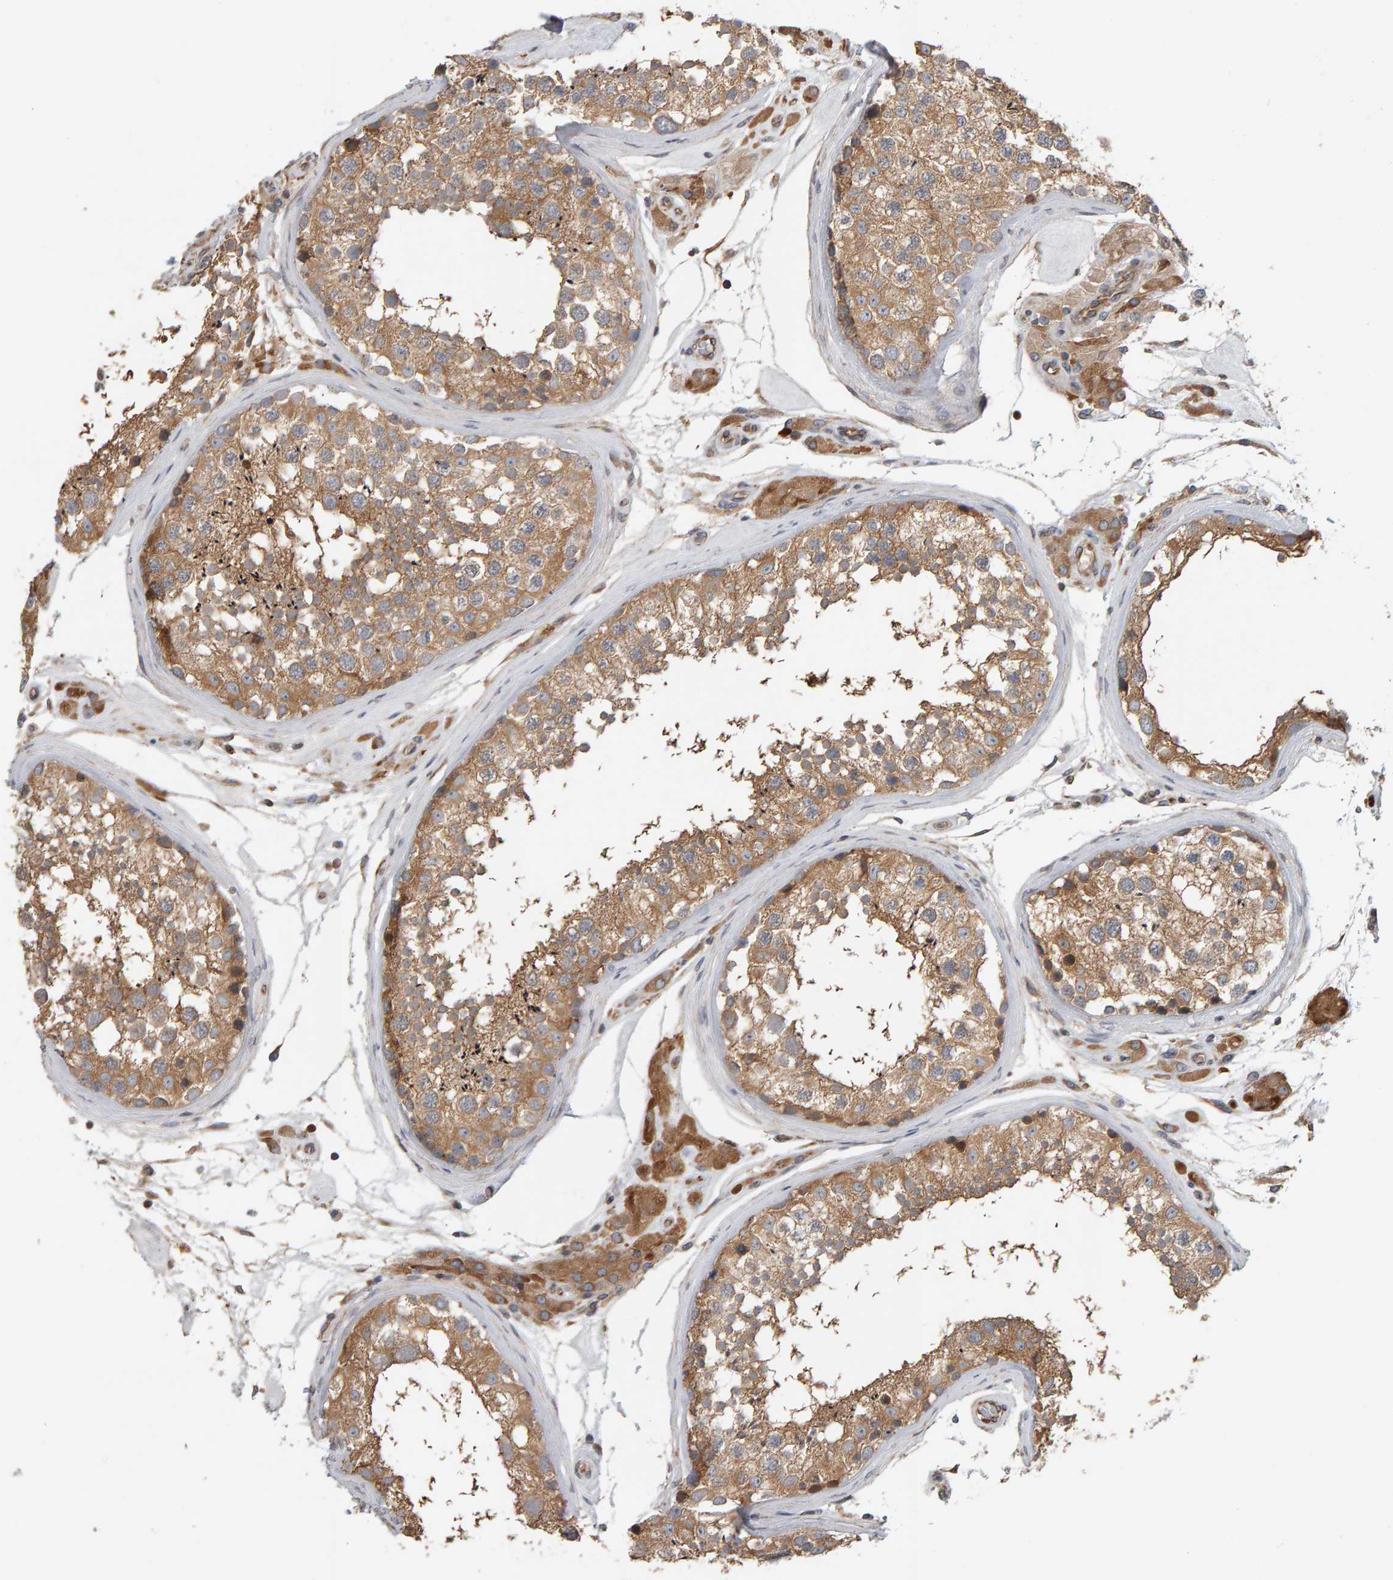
{"staining": {"intensity": "moderate", "quantity": ">75%", "location": "cytoplasmic/membranous"}, "tissue": "testis", "cell_type": "Cells in seminiferous ducts", "image_type": "normal", "snomed": [{"axis": "morphology", "description": "Normal tissue, NOS"}, {"axis": "topography", "description": "Testis"}], "caption": "Immunohistochemical staining of benign human testis reveals medium levels of moderate cytoplasmic/membranous expression in about >75% of cells in seminiferous ducts. (brown staining indicates protein expression, while blue staining denotes nuclei).", "gene": "C9orf72", "patient": {"sex": "male", "age": 46}}